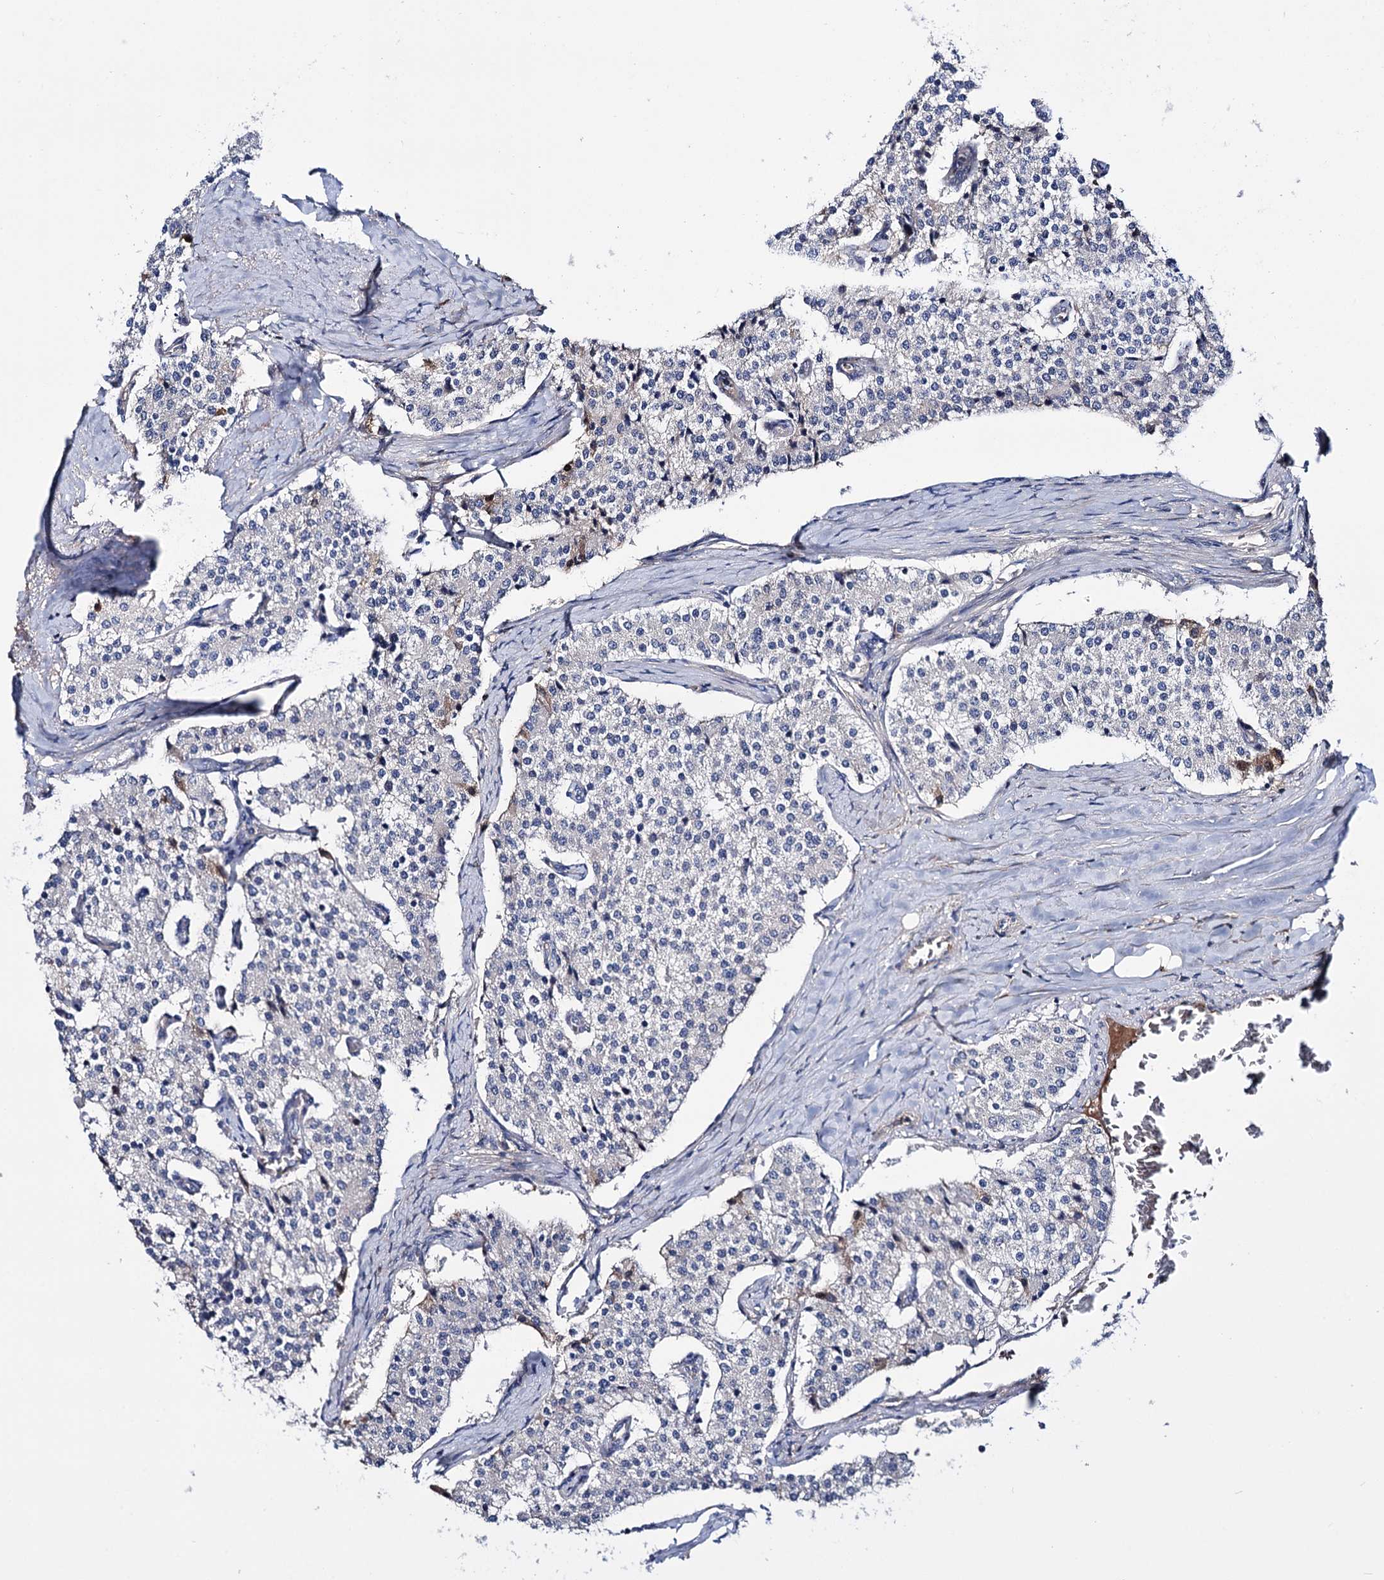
{"staining": {"intensity": "negative", "quantity": "none", "location": "none"}, "tissue": "carcinoid", "cell_type": "Tumor cells", "image_type": "cancer", "snomed": [{"axis": "morphology", "description": "Carcinoid, malignant, NOS"}, {"axis": "topography", "description": "Colon"}], "caption": "Tumor cells show no significant staining in malignant carcinoid.", "gene": "PPP1R32", "patient": {"sex": "female", "age": 52}}